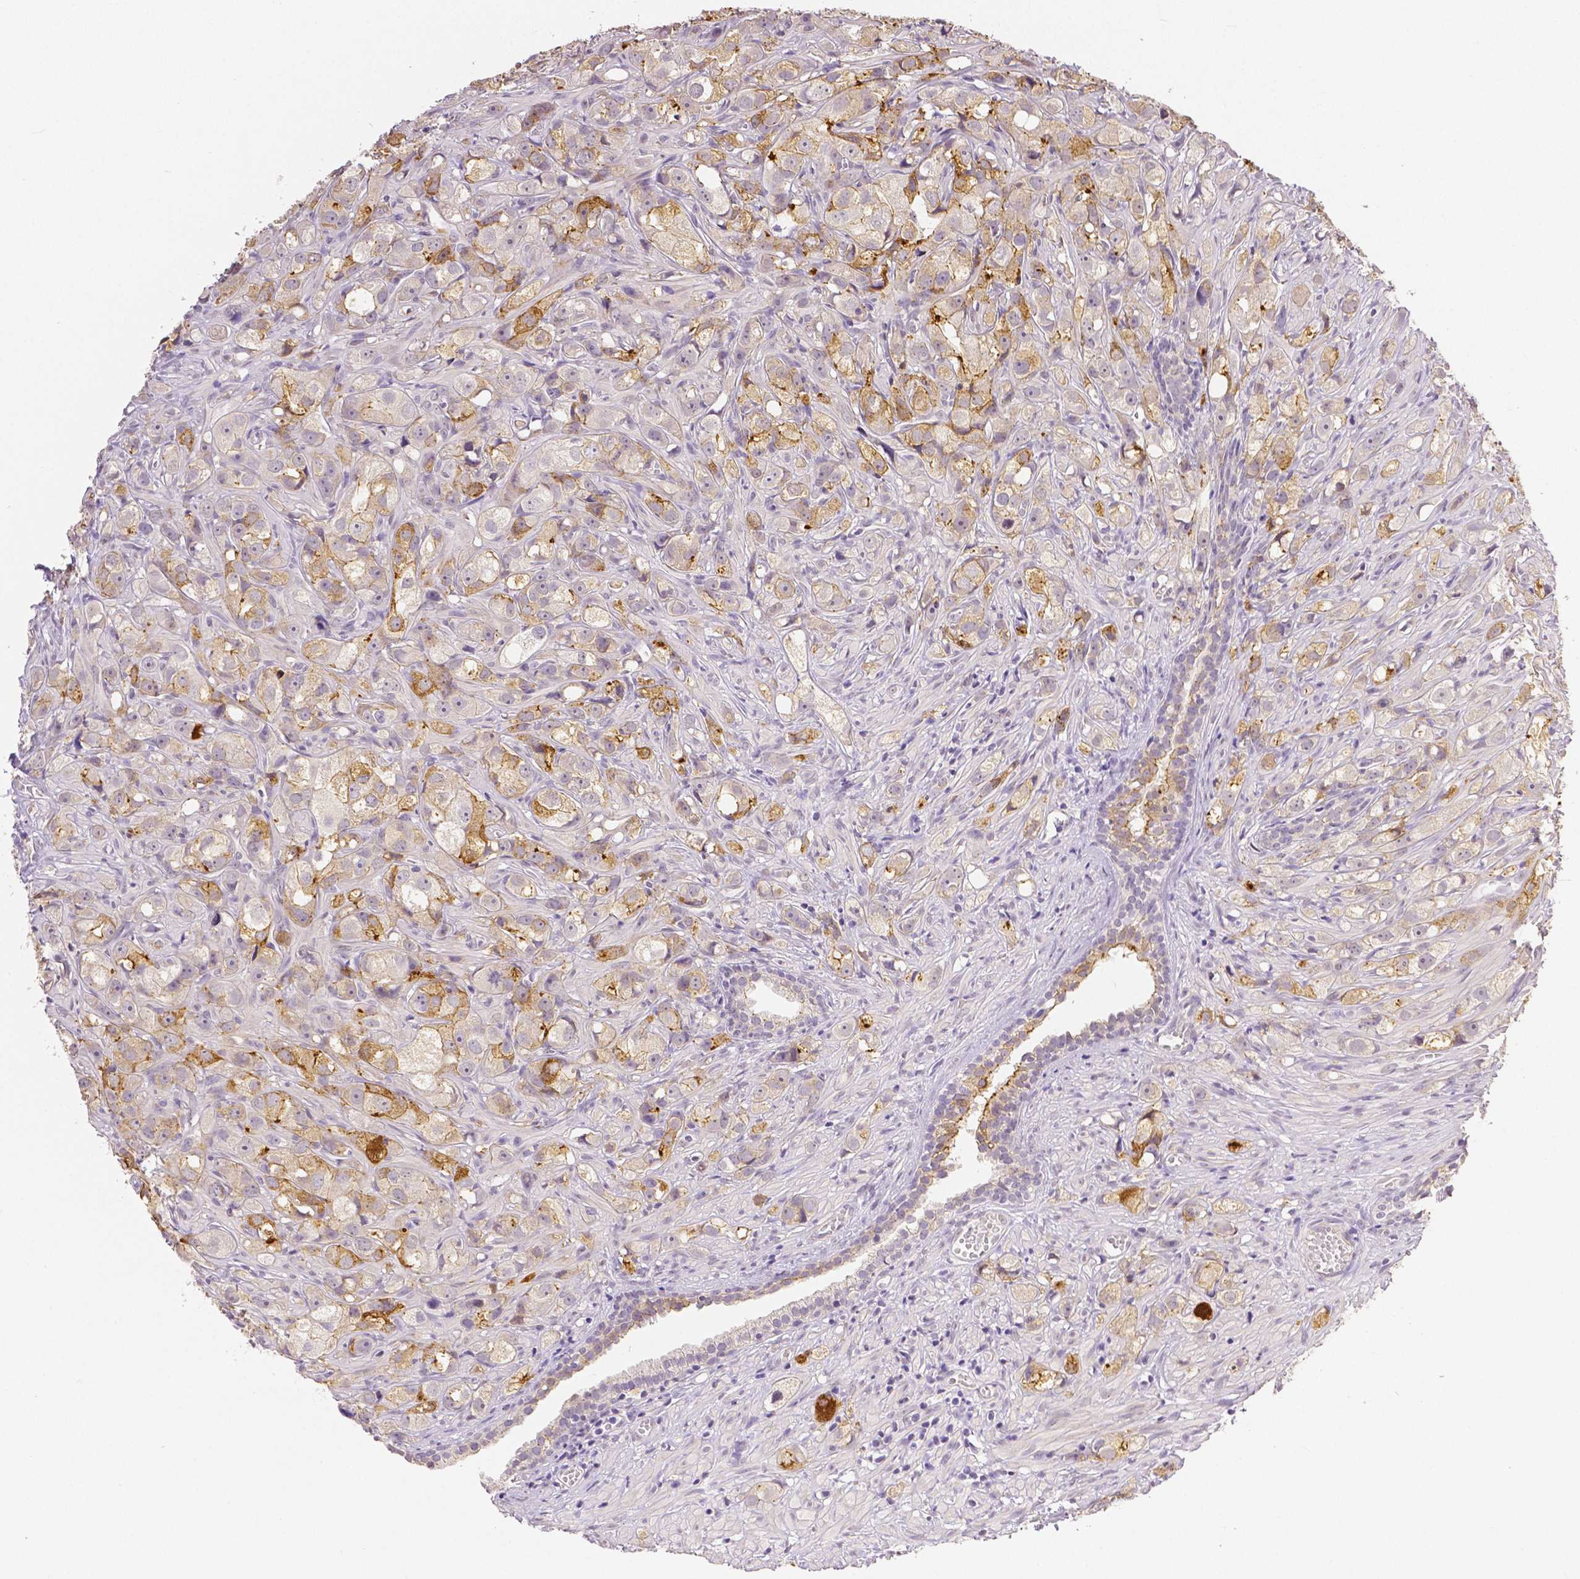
{"staining": {"intensity": "moderate", "quantity": ">75%", "location": "cytoplasmic/membranous"}, "tissue": "prostate cancer", "cell_type": "Tumor cells", "image_type": "cancer", "snomed": [{"axis": "morphology", "description": "Adenocarcinoma, High grade"}, {"axis": "topography", "description": "Prostate"}], "caption": "Prostate cancer stained for a protein demonstrates moderate cytoplasmic/membranous positivity in tumor cells.", "gene": "OCLN", "patient": {"sex": "male", "age": 75}}